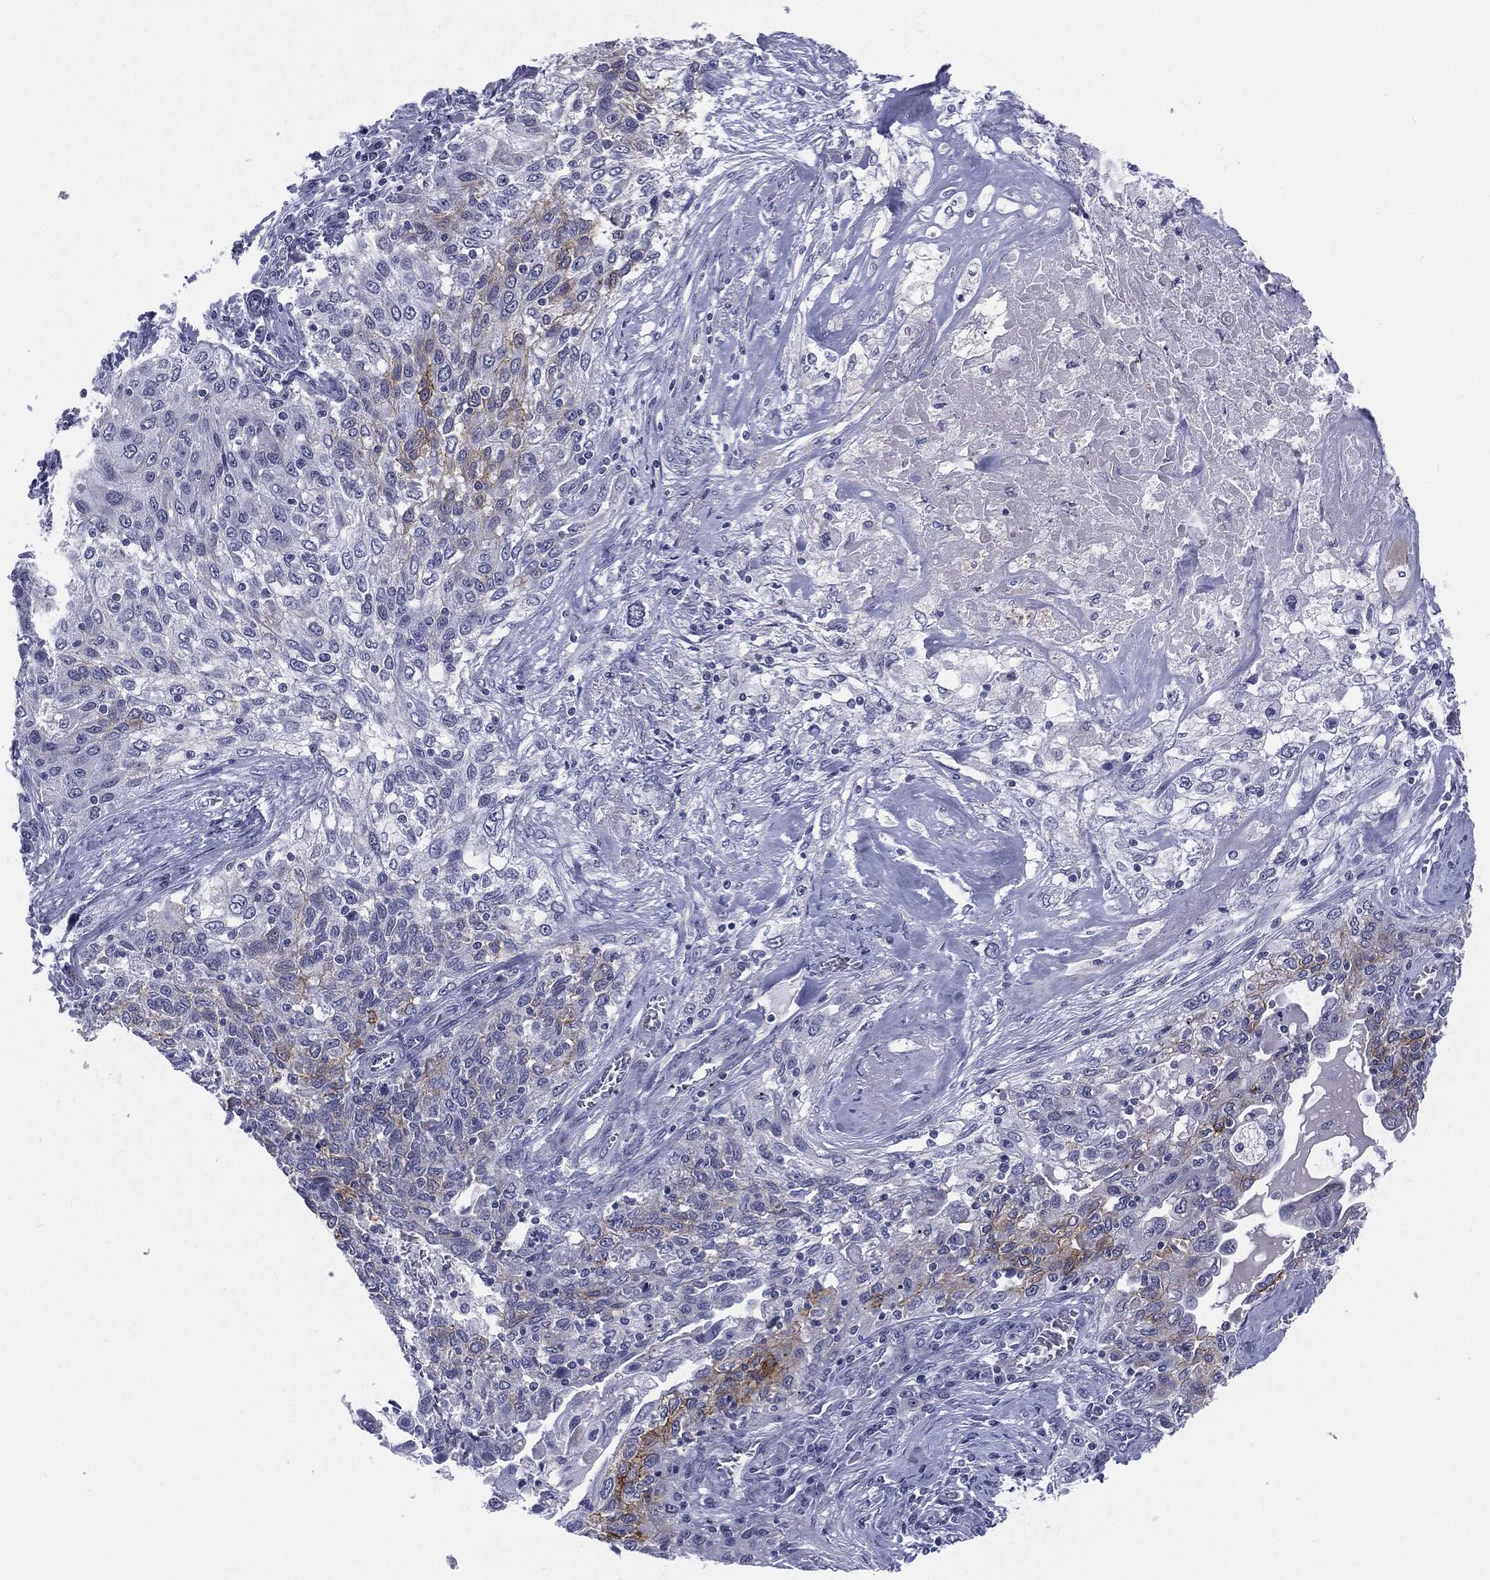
{"staining": {"intensity": "negative", "quantity": "none", "location": "none"}, "tissue": "lung cancer", "cell_type": "Tumor cells", "image_type": "cancer", "snomed": [{"axis": "morphology", "description": "Squamous cell carcinoma, NOS"}, {"axis": "topography", "description": "Lung"}], "caption": "A high-resolution photomicrograph shows immunohistochemistry staining of lung cancer, which shows no significant expression in tumor cells.", "gene": "SLC5A5", "patient": {"sex": "female", "age": 69}}